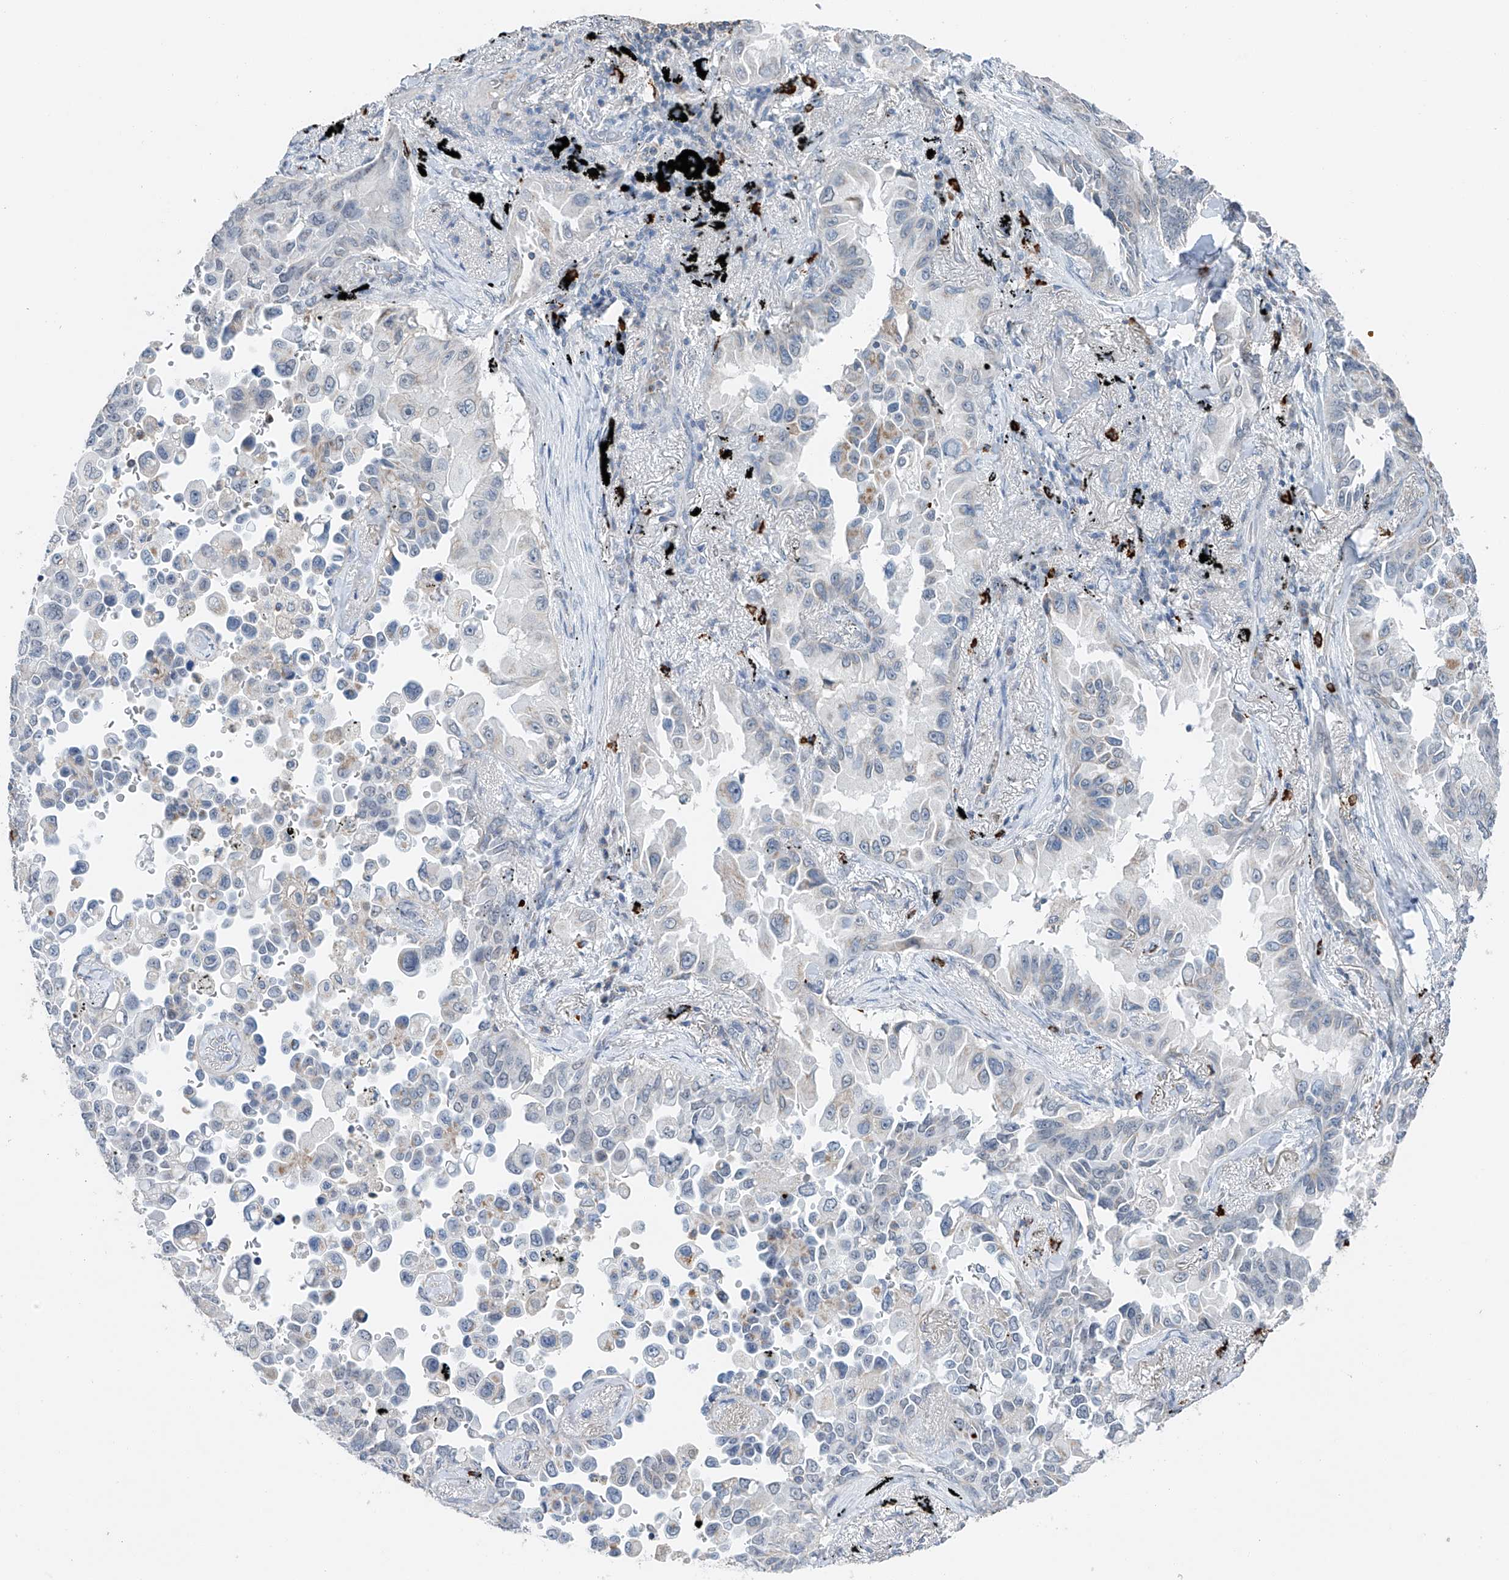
{"staining": {"intensity": "negative", "quantity": "none", "location": "none"}, "tissue": "lung cancer", "cell_type": "Tumor cells", "image_type": "cancer", "snomed": [{"axis": "morphology", "description": "Adenocarcinoma, NOS"}, {"axis": "topography", "description": "Lung"}], "caption": "DAB (3,3'-diaminobenzidine) immunohistochemical staining of lung cancer (adenocarcinoma) reveals no significant staining in tumor cells.", "gene": "KLF15", "patient": {"sex": "female", "age": 67}}